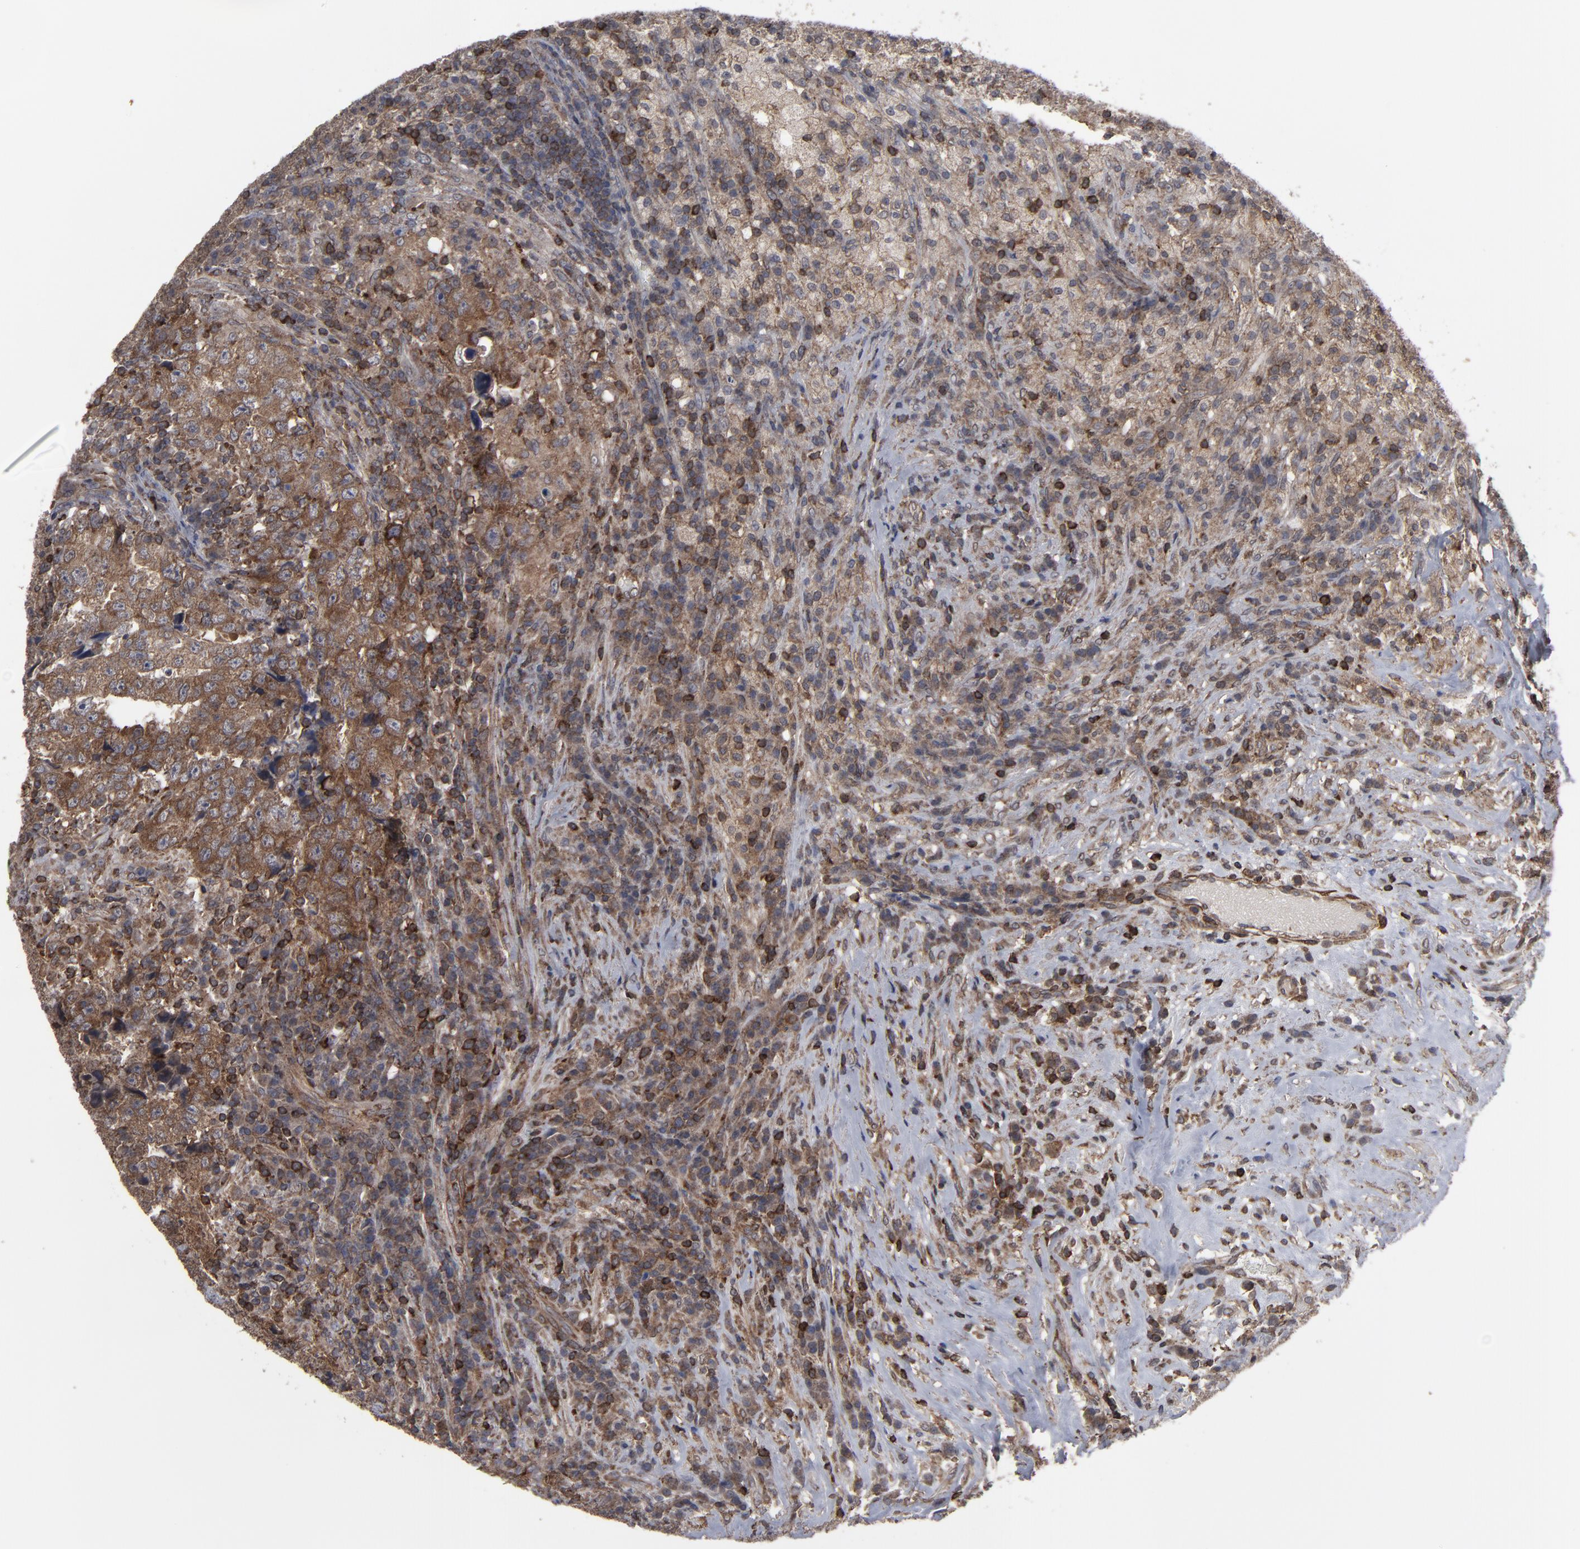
{"staining": {"intensity": "moderate", "quantity": ">75%", "location": "cytoplasmic/membranous,nuclear"}, "tissue": "testis cancer", "cell_type": "Tumor cells", "image_type": "cancer", "snomed": [{"axis": "morphology", "description": "Necrosis, NOS"}, {"axis": "morphology", "description": "Carcinoma, Embryonal, NOS"}, {"axis": "topography", "description": "Testis"}], "caption": "Tumor cells show medium levels of moderate cytoplasmic/membranous and nuclear positivity in about >75% of cells in testis embryonal carcinoma.", "gene": "KIAA2026", "patient": {"sex": "male", "age": 19}}